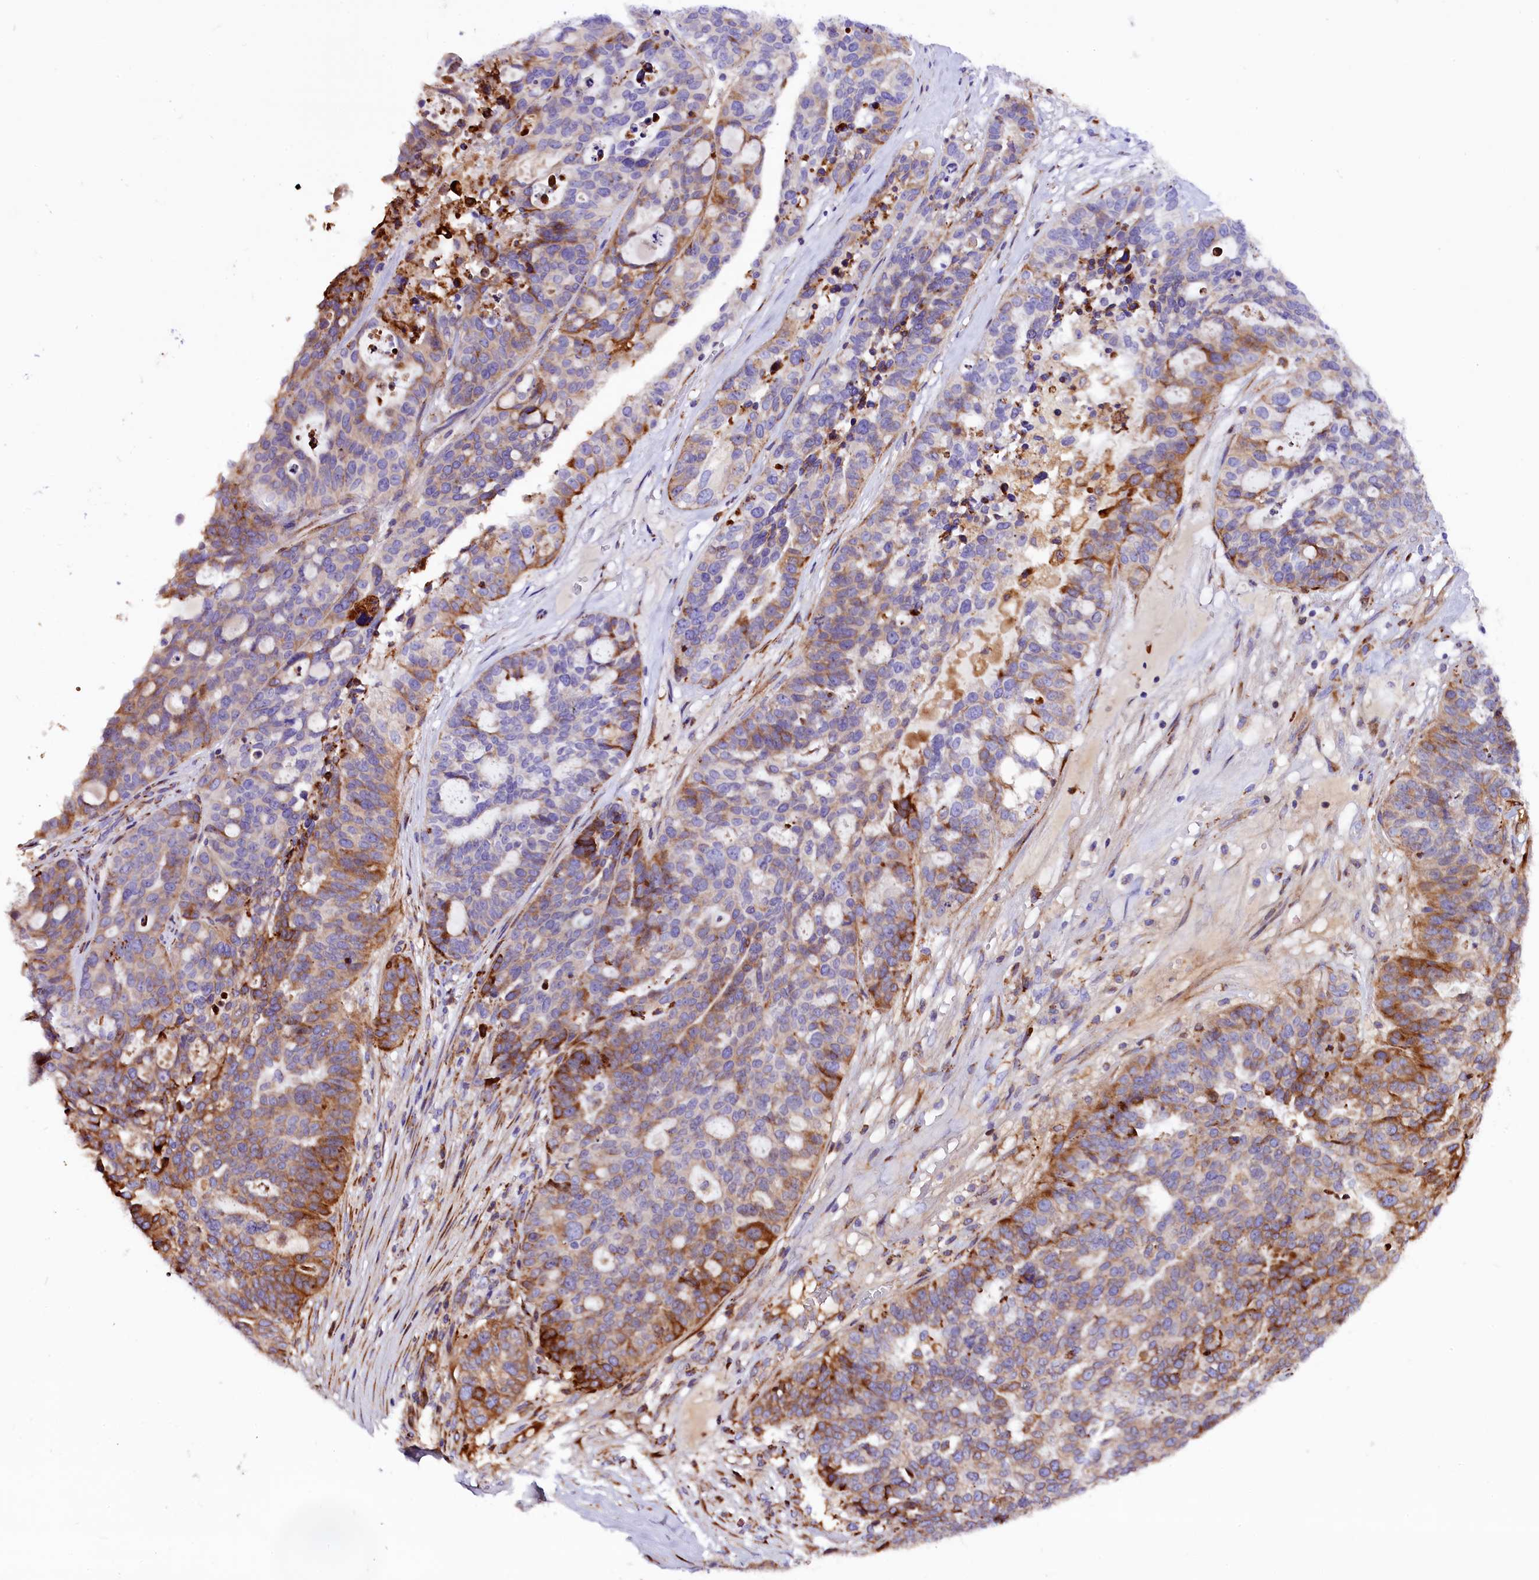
{"staining": {"intensity": "moderate", "quantity": "25%-75%", "location": "cytoplasmic/membranous"}, "tissue": "ovarian cancer", "cell_type": "Tumor cells", "image_type": "cancer", "snomed": [{"axis": "morphology", "description": "Cystadenocarcinoma, serous, NOS"}, {"axis": "topography", "description": "Ovary"}], "caption": "Immunohistochemical staining of ovarian cancer (serous cystadenocarcinoma) reveals medium levels of moderate cytoplasmic/membranous expression in about 25%-75% of tumor cells. The protein is stained brown, and the nuclei are stained in blue (DAB (3,3'-diaminobenzidine) IHC with brightfield microscopy, high magnification).", "gene": "CMTR2", "patient": {"sex": "female", "age": 59}}